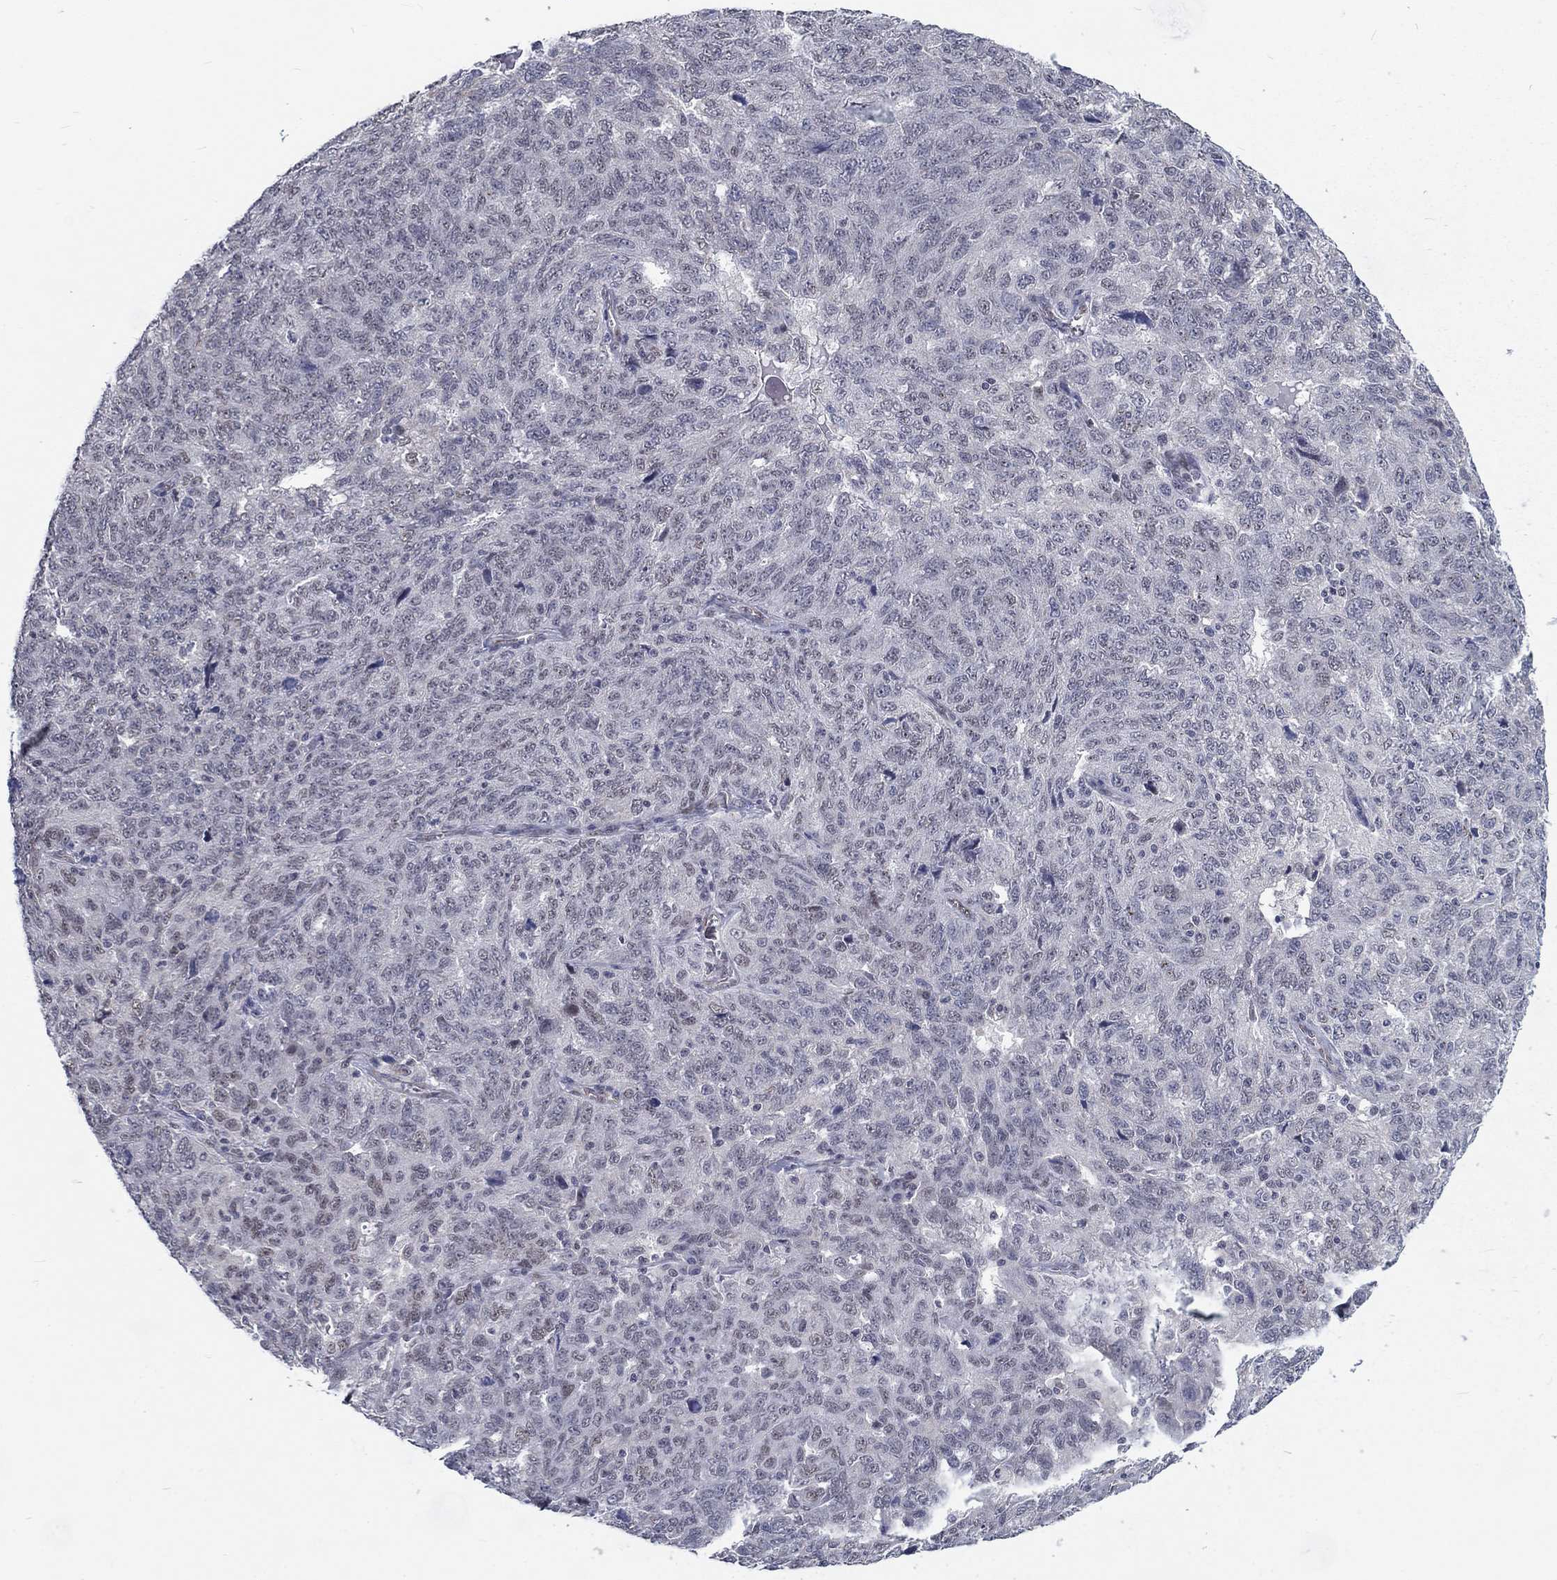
{"staining": {"intensity": "negative", "quantity": "none", "location": "none"}, "tissue": "ovarian cancer", "cell_type": "Tumor cells", "image_type": "cancer", "snomed": [{"axis": "morphology", "description": "Cystadenocarcinoma, serous, NOS"}, {"axis": "topography", "description": "Ovary"}], "caption": "Ovarian cancer (serous cystadenocarcinoma) stained for a protein using immunohistochemistry displays no staining tumor cells.", "gene": "ZBED1", "patient": {"sex": "female", "age": 71}}